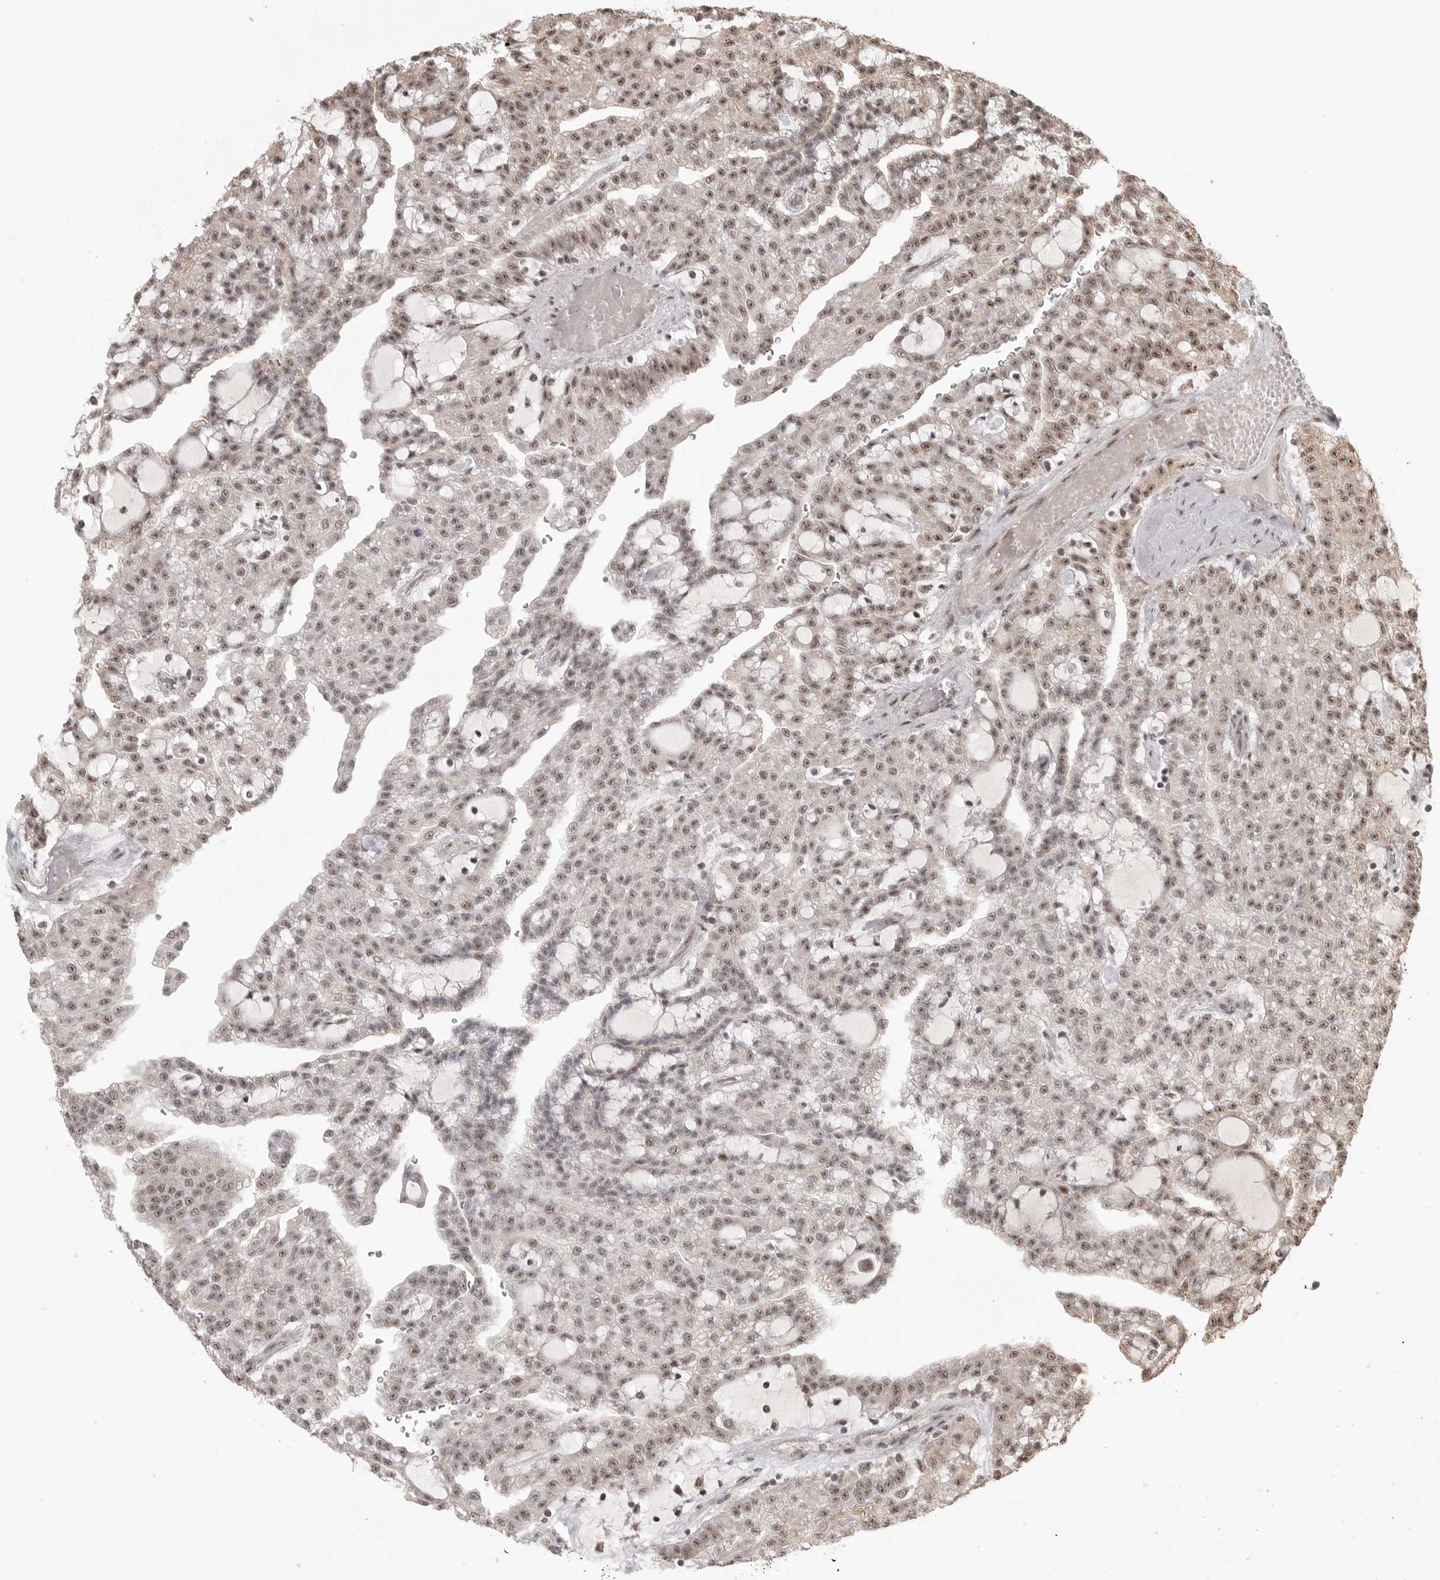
{"staining": {"intensity": "moderate", "quantity": ">75%", "location": "nuclear"}, "tissue": "renal cancer", "cell_type": "Tumor cells", "image_type": "cancer", "snomed": [{"axis": "morphology", "description": "Adenocarcinoma, NOS"}, {"axis": "topography", "description": "Kidney"}], "caption": "Renal cancer stained with DAB (3,3'-diaminobenzidine) IHC demonstrates medium levels of moderate nuclear expression in approximately >75% of tumor cells.", "gene": "POMP", "patient": {"sex": "male", "age": 63}}